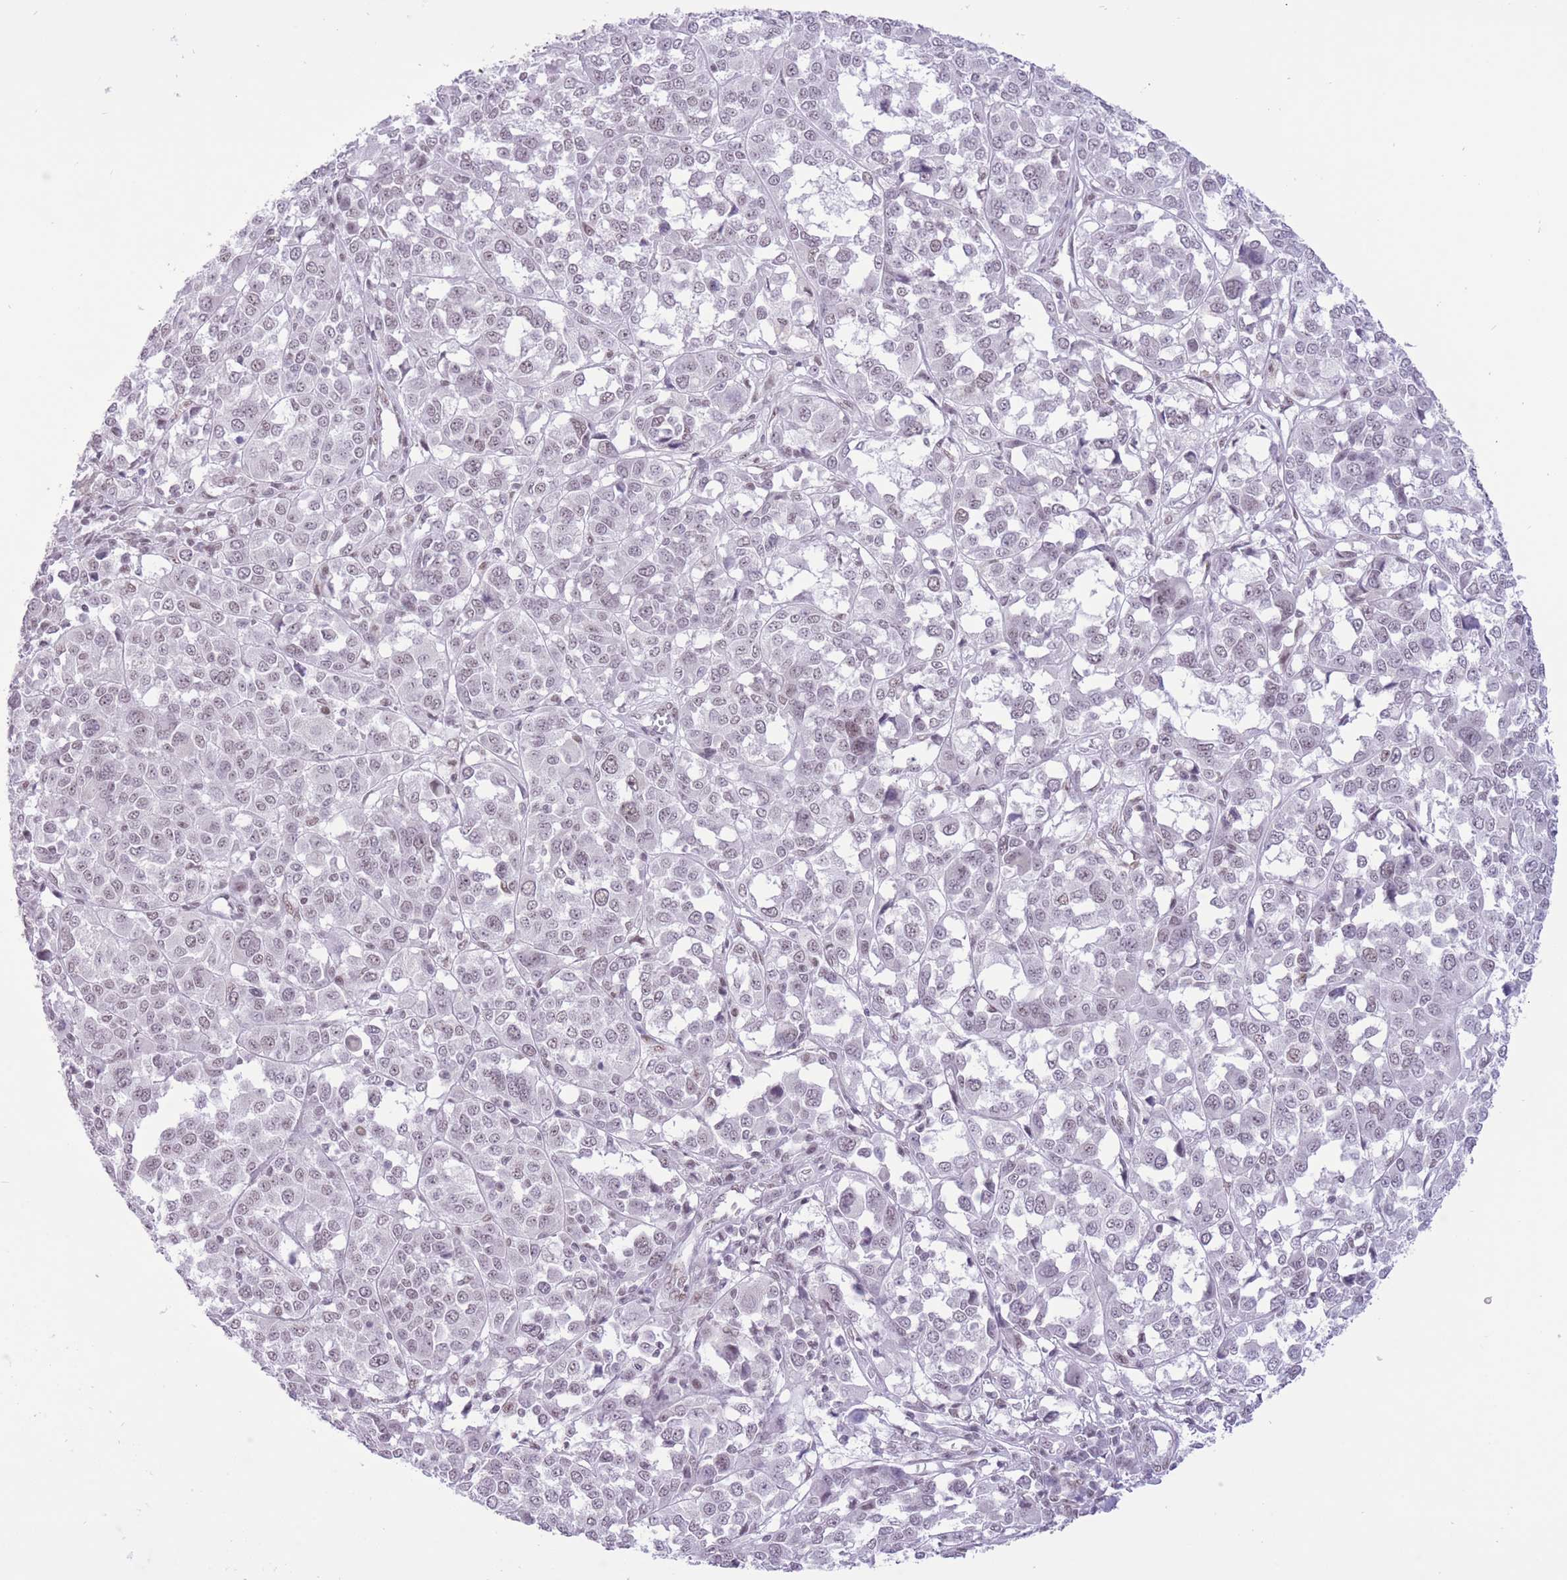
{"staining": {"intensity": "weak", "quantity": "<25%", "location": "nuclear"}, "tissue": "melanoma", "cell_type": "Tumor cells", "image_type": "cancer", "snomed": [{"axis": "morphology", "description": "Malignant melanoma, Metastatic site"}, {"axis": "topography", "description": "Lymph node"}], "caption": "Human melanoma stained for a protein using IHC displays no expression in tumor cells.", "gene": "ZBED5", "patient": {"sex": "male", "age": 44}}